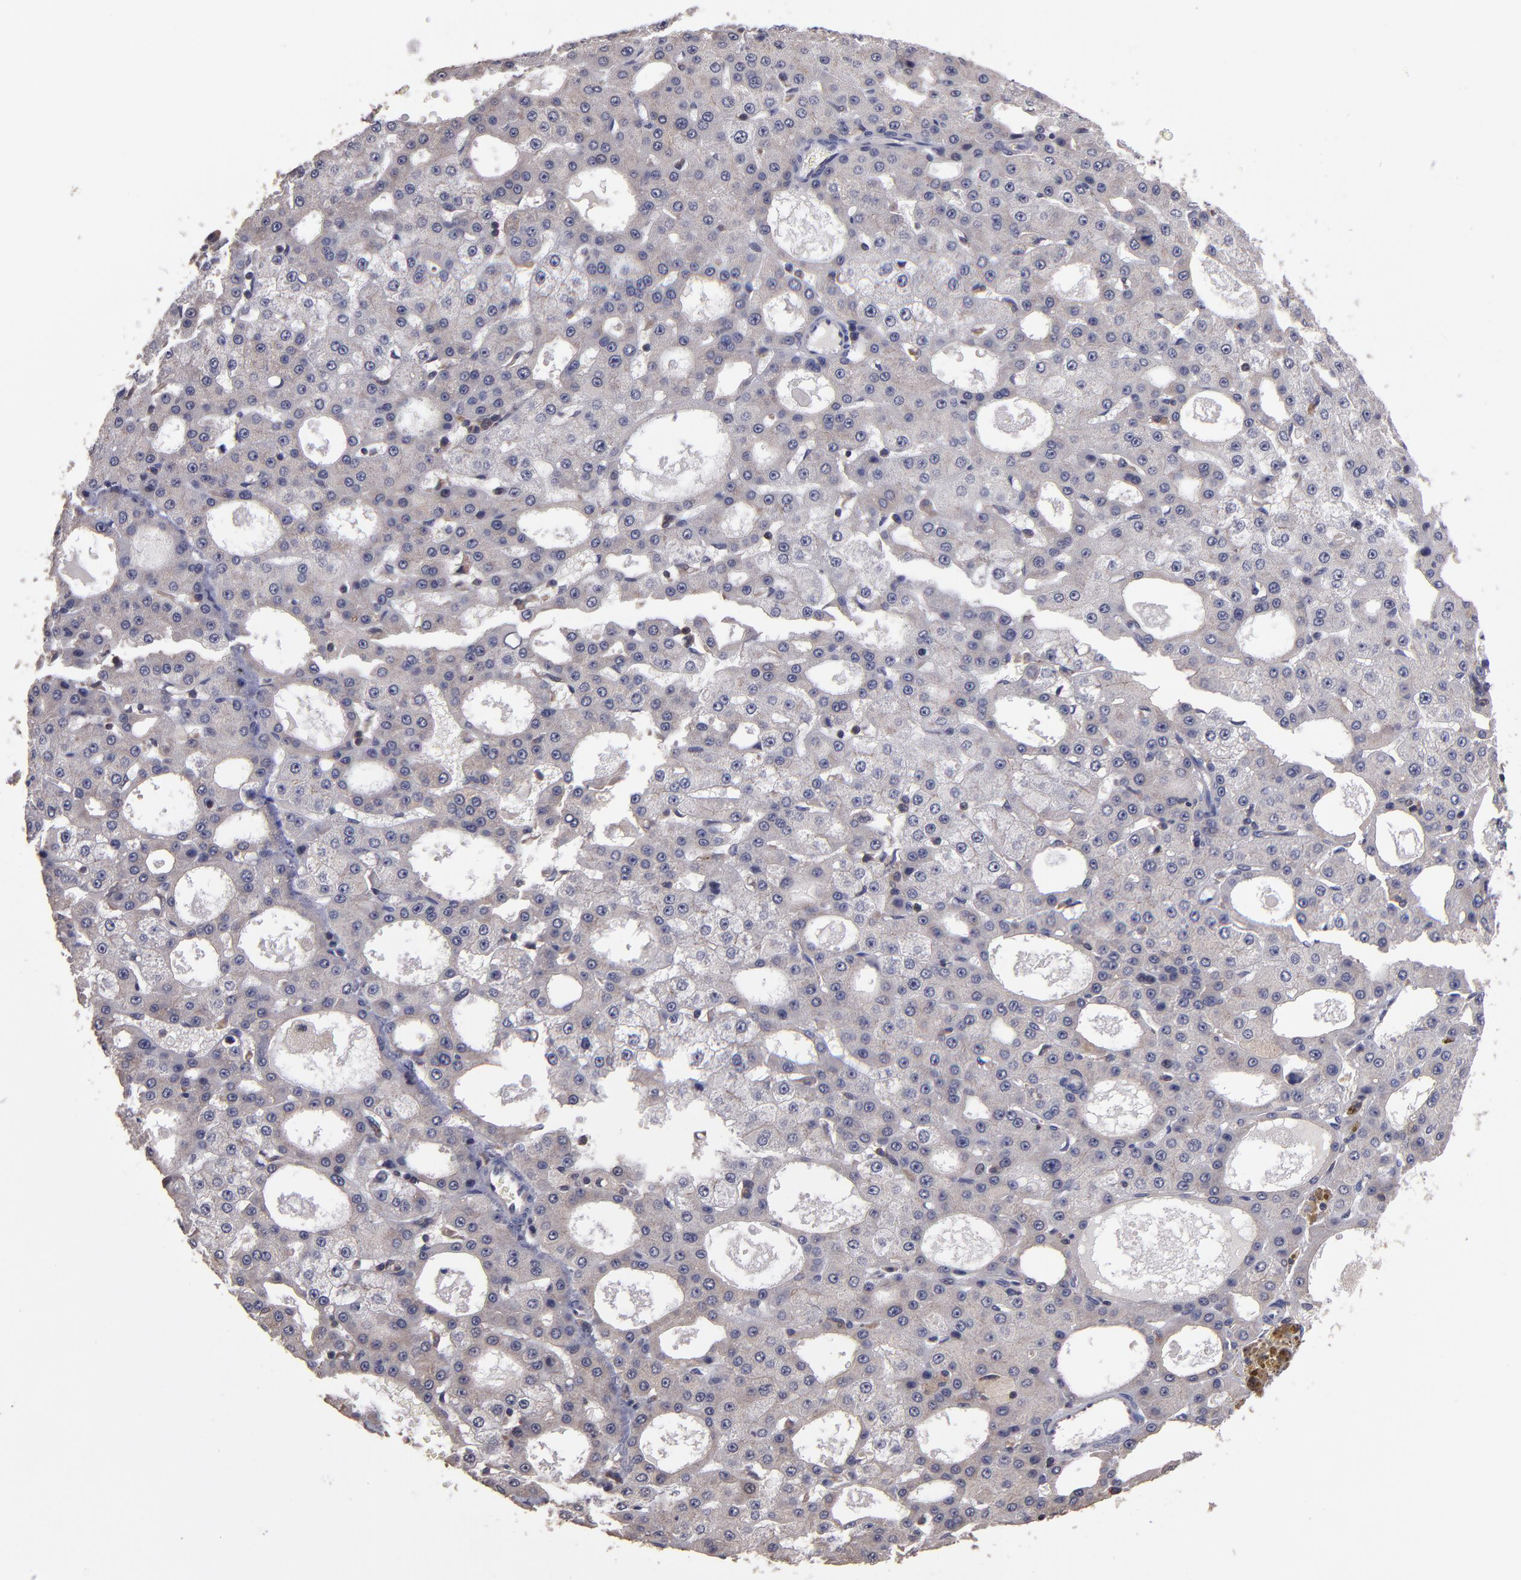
{"staining": {"intensity": "weak", "quantity": "<25%", "location": "cytoplasmic/membranous"}, "tissue": "liver cancer", "cell_type": "Tumor cells", "image_type": "cancer", "snomed": [{"axis": "morphology", "description": "Carcinoma, Hepatocellular, NOS"}, {"axis": "topography", "description": "Liver"}], "caption": "Tumor cells show no significant protein staining in liver cancer.", "gene": "NF2", "patient": {"sex": "male", "age": 47}}